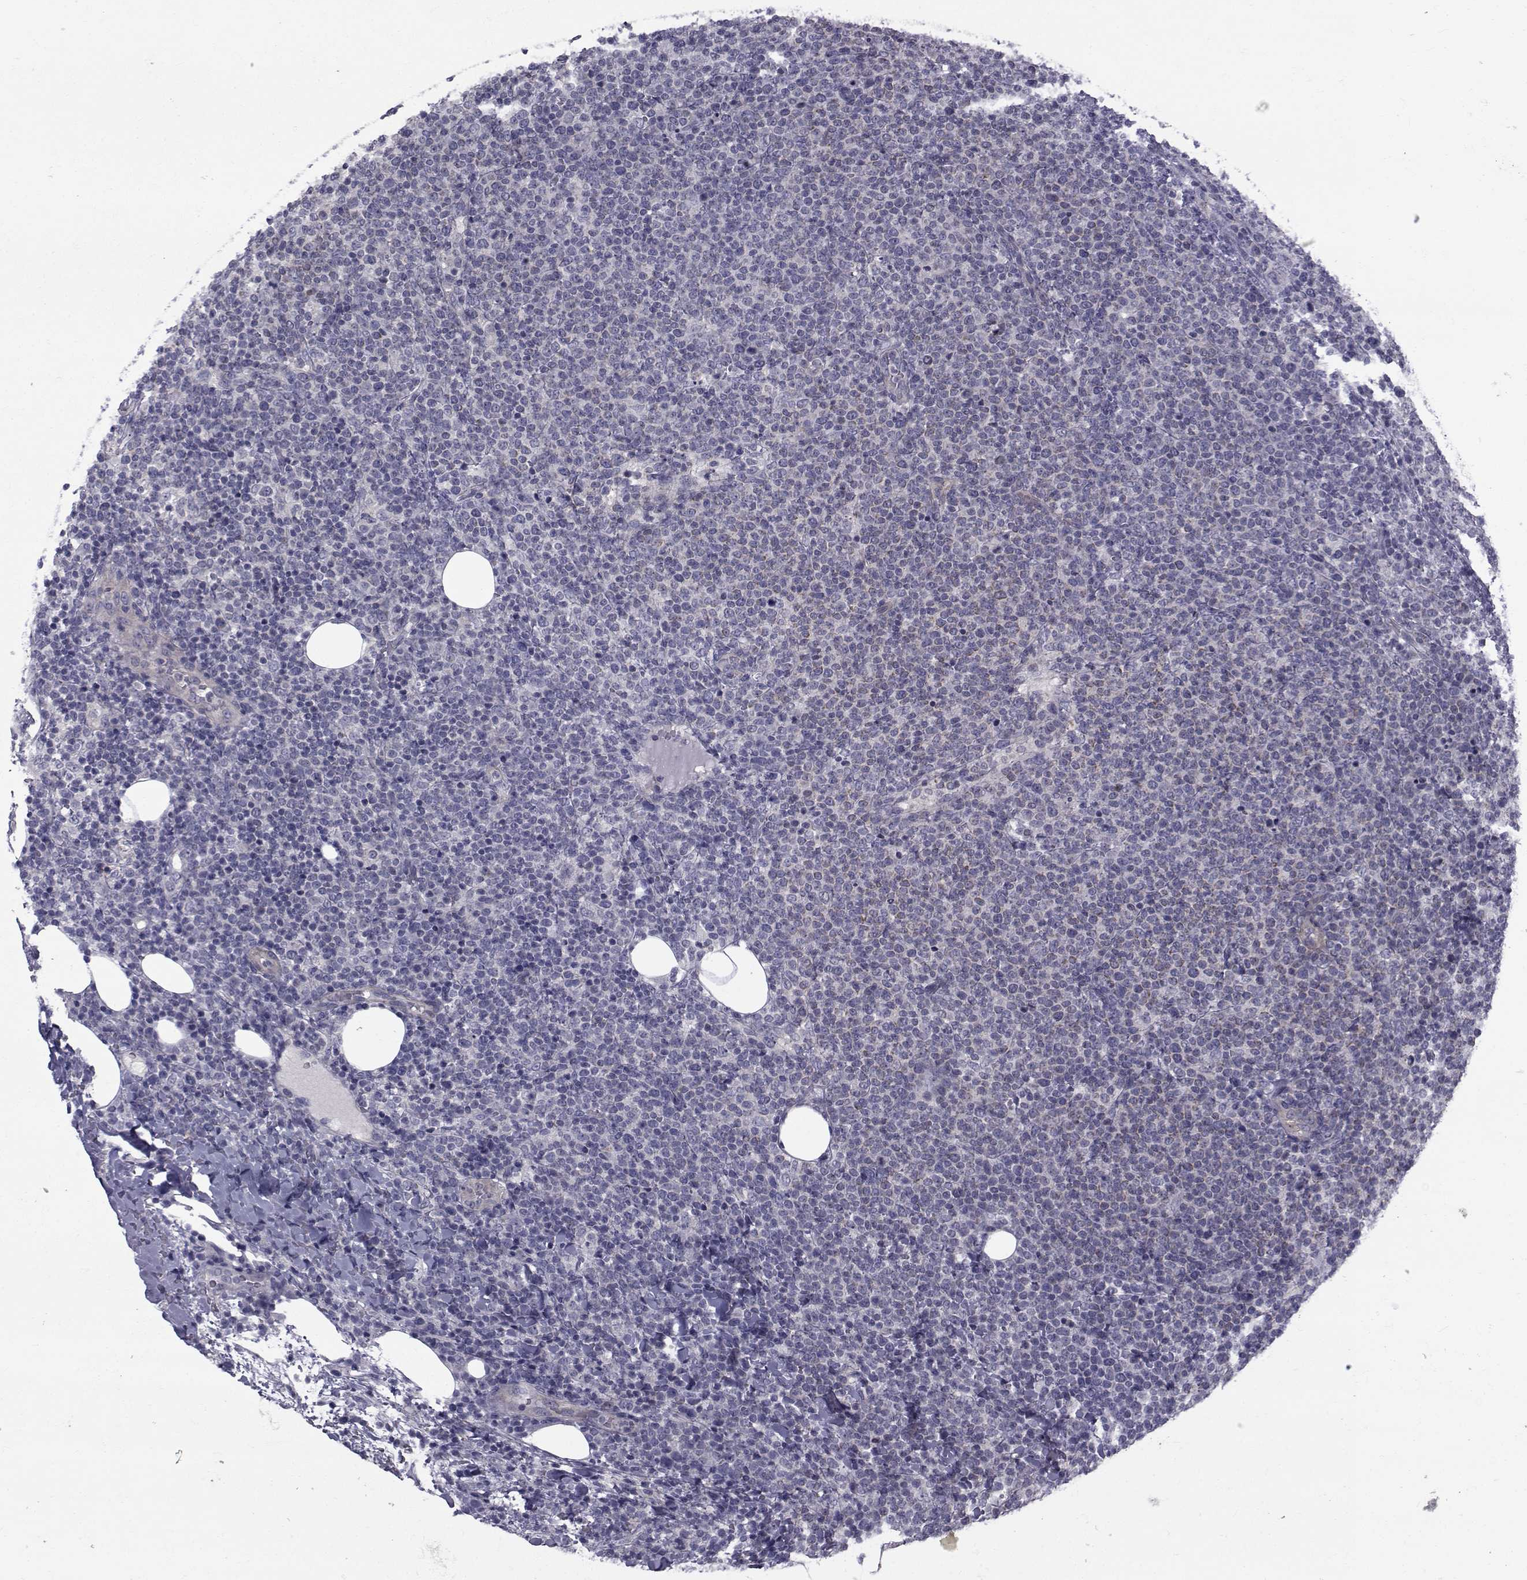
{"staining": {"intensity": "negative", "quantity": "none", "location": "none"}, "tissue": "lymphoma", "cell_type": "Tumor cells", "image_type": "cancer", "snomed": [{"axis": "morphology", "description": "Malignant lymphoma, non-Hodgkin's type, High grade"}, {"axis": "topography", "description": "Lymph node"}], "caption": "Human high-grade malignant lymphoma, non-Hodgkin's type stained for a protein using immunohistochemistry (IHC) exhibits no staining in tumor cells.", "gene": "CFAP74", "patient": {"sex": "male", "age": 61}}